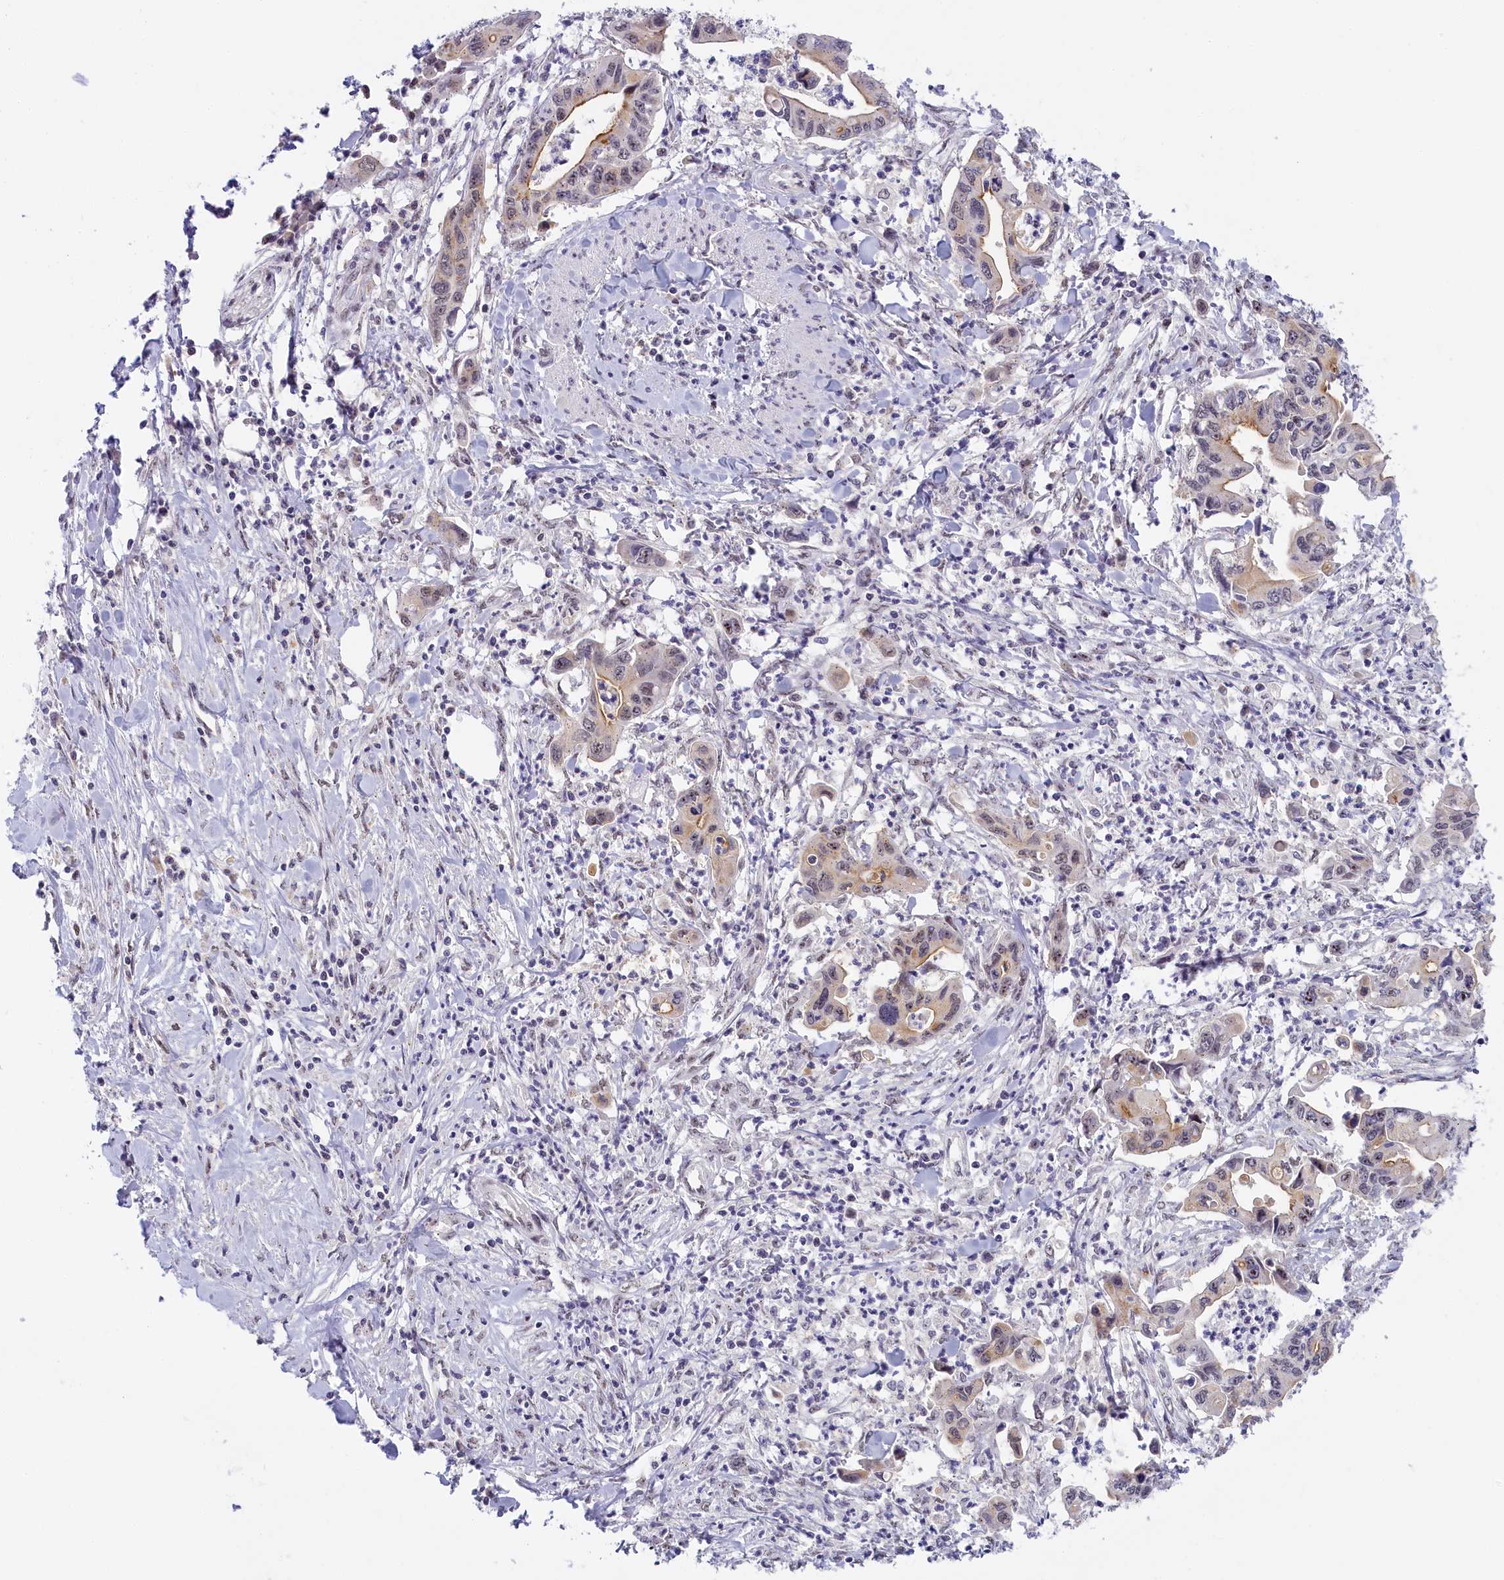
{"staining": {"intensity": "moderate", "quantity": "<25%", "location": "cytoplasmic/membranous"}, "tissue": "pancreatic cancer", "cell_type": "Tumor cells", "image_type": "cancer", "snomed": [{"axis": "morphology", "description": "Adenocarcinoma, NOS"}, {"axis": "topography", "description": "Pancreas"}], "caption": "Tumor cells display moderate cytoplasmic/membranous staining in approximately <25% of cells in pancreatic cancer.", "gene": "SEC31B", "patient": {"sex": "female", "age": 50}}